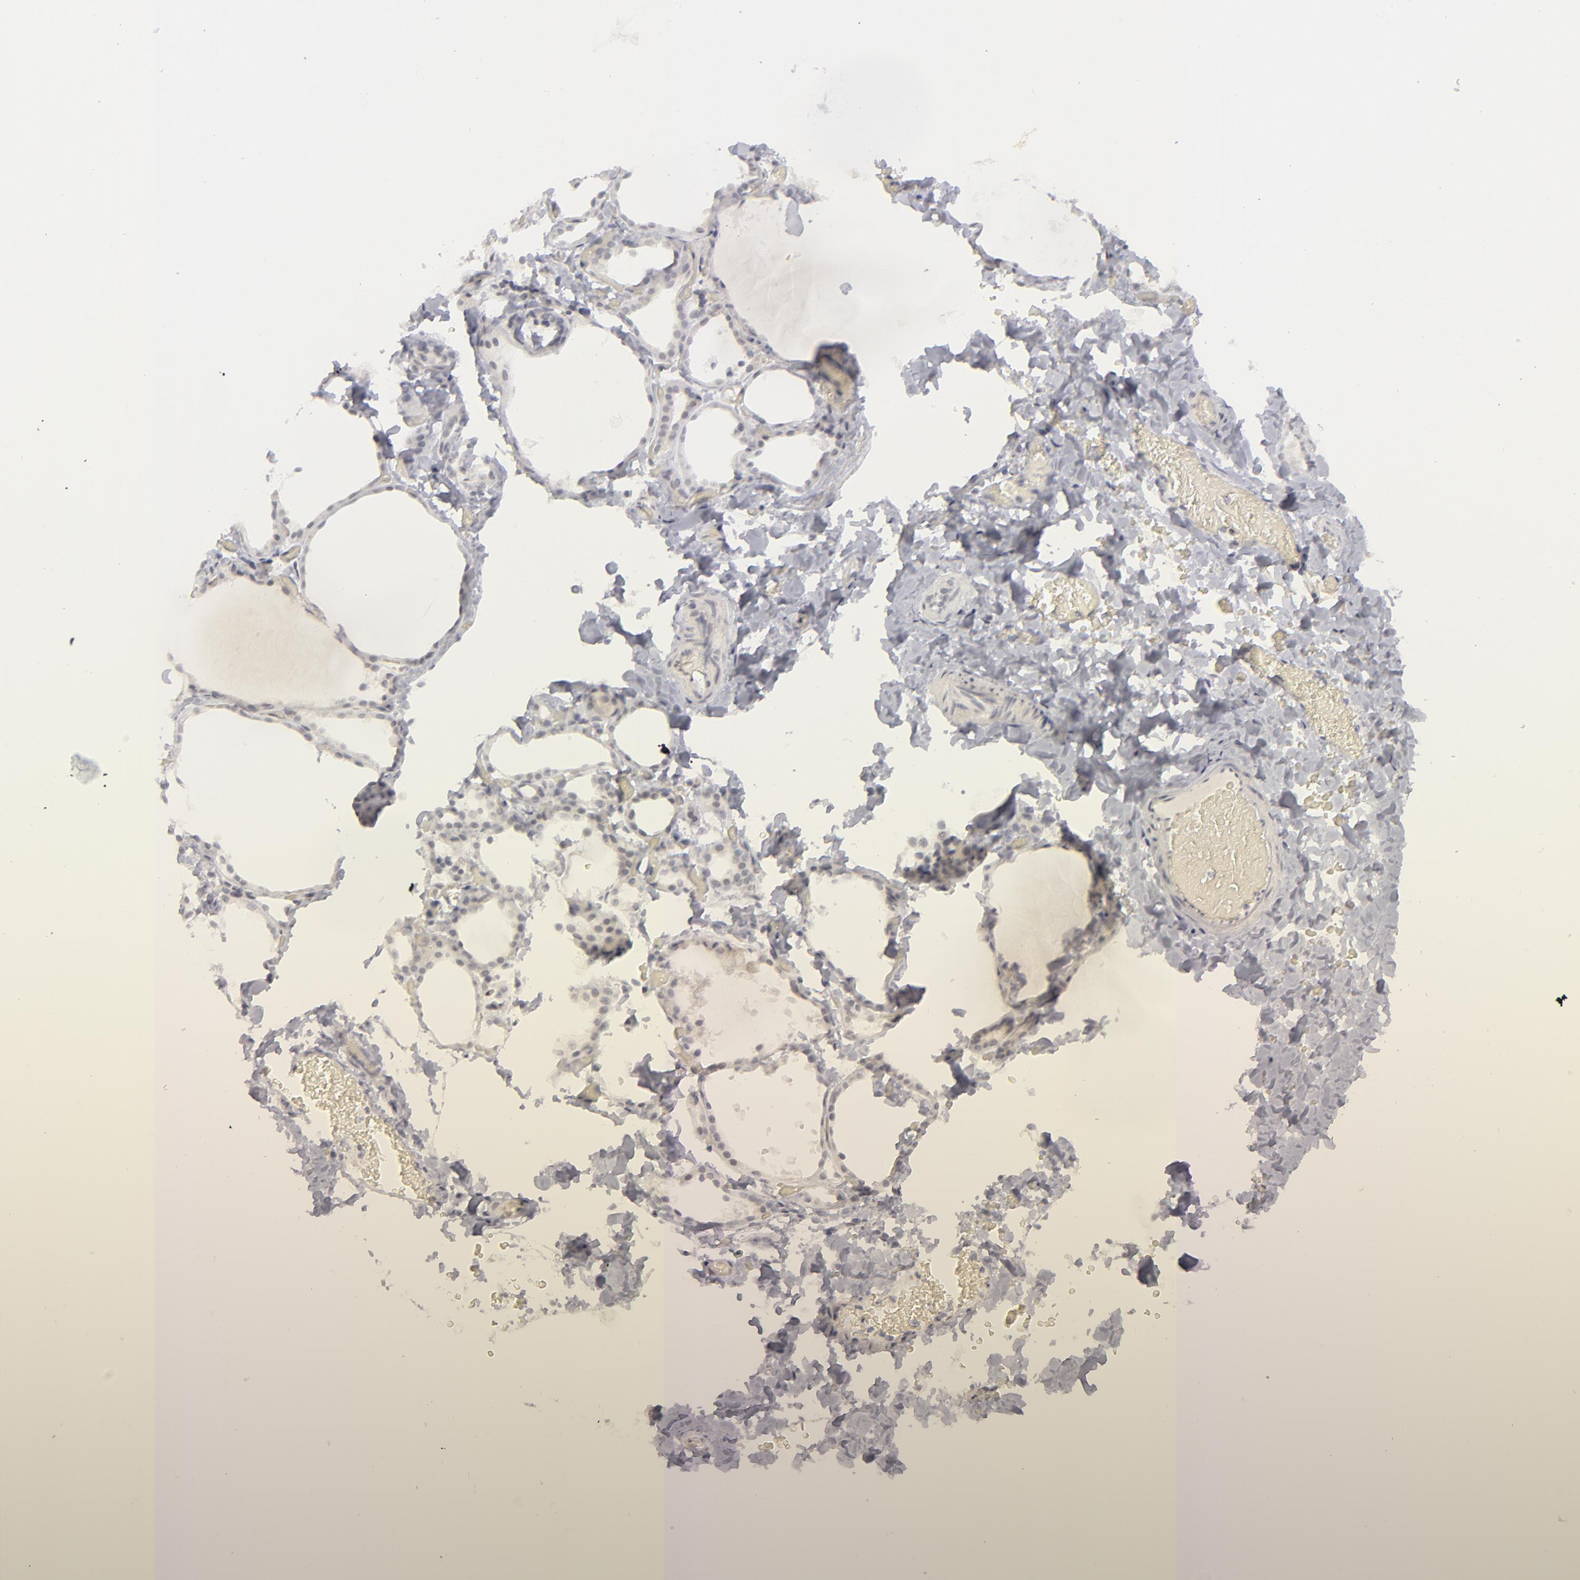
{"staining": {"intensity": "negative", "quantity": "none", "location": "none"}, "tissue": "thyroid gland", "cell_type": "Glandular cells", "image_type": "normal", "snomed": [{"axis": "morphology", "description": "Normal tissue, NOS"}, {"axis": "topography", "description": "Thyroid gland"}], "caption": "This is a image of immunohistochemistry (IHC) staining of unremarkable thyroid gland, which shows no staining in glandular cells. The staining is performed using DAB brown chromogen with nuclei counter-stained in using hematoxylin.", "gene": "KIAA1210", "patient": {"sex": "female", "age": 22}}